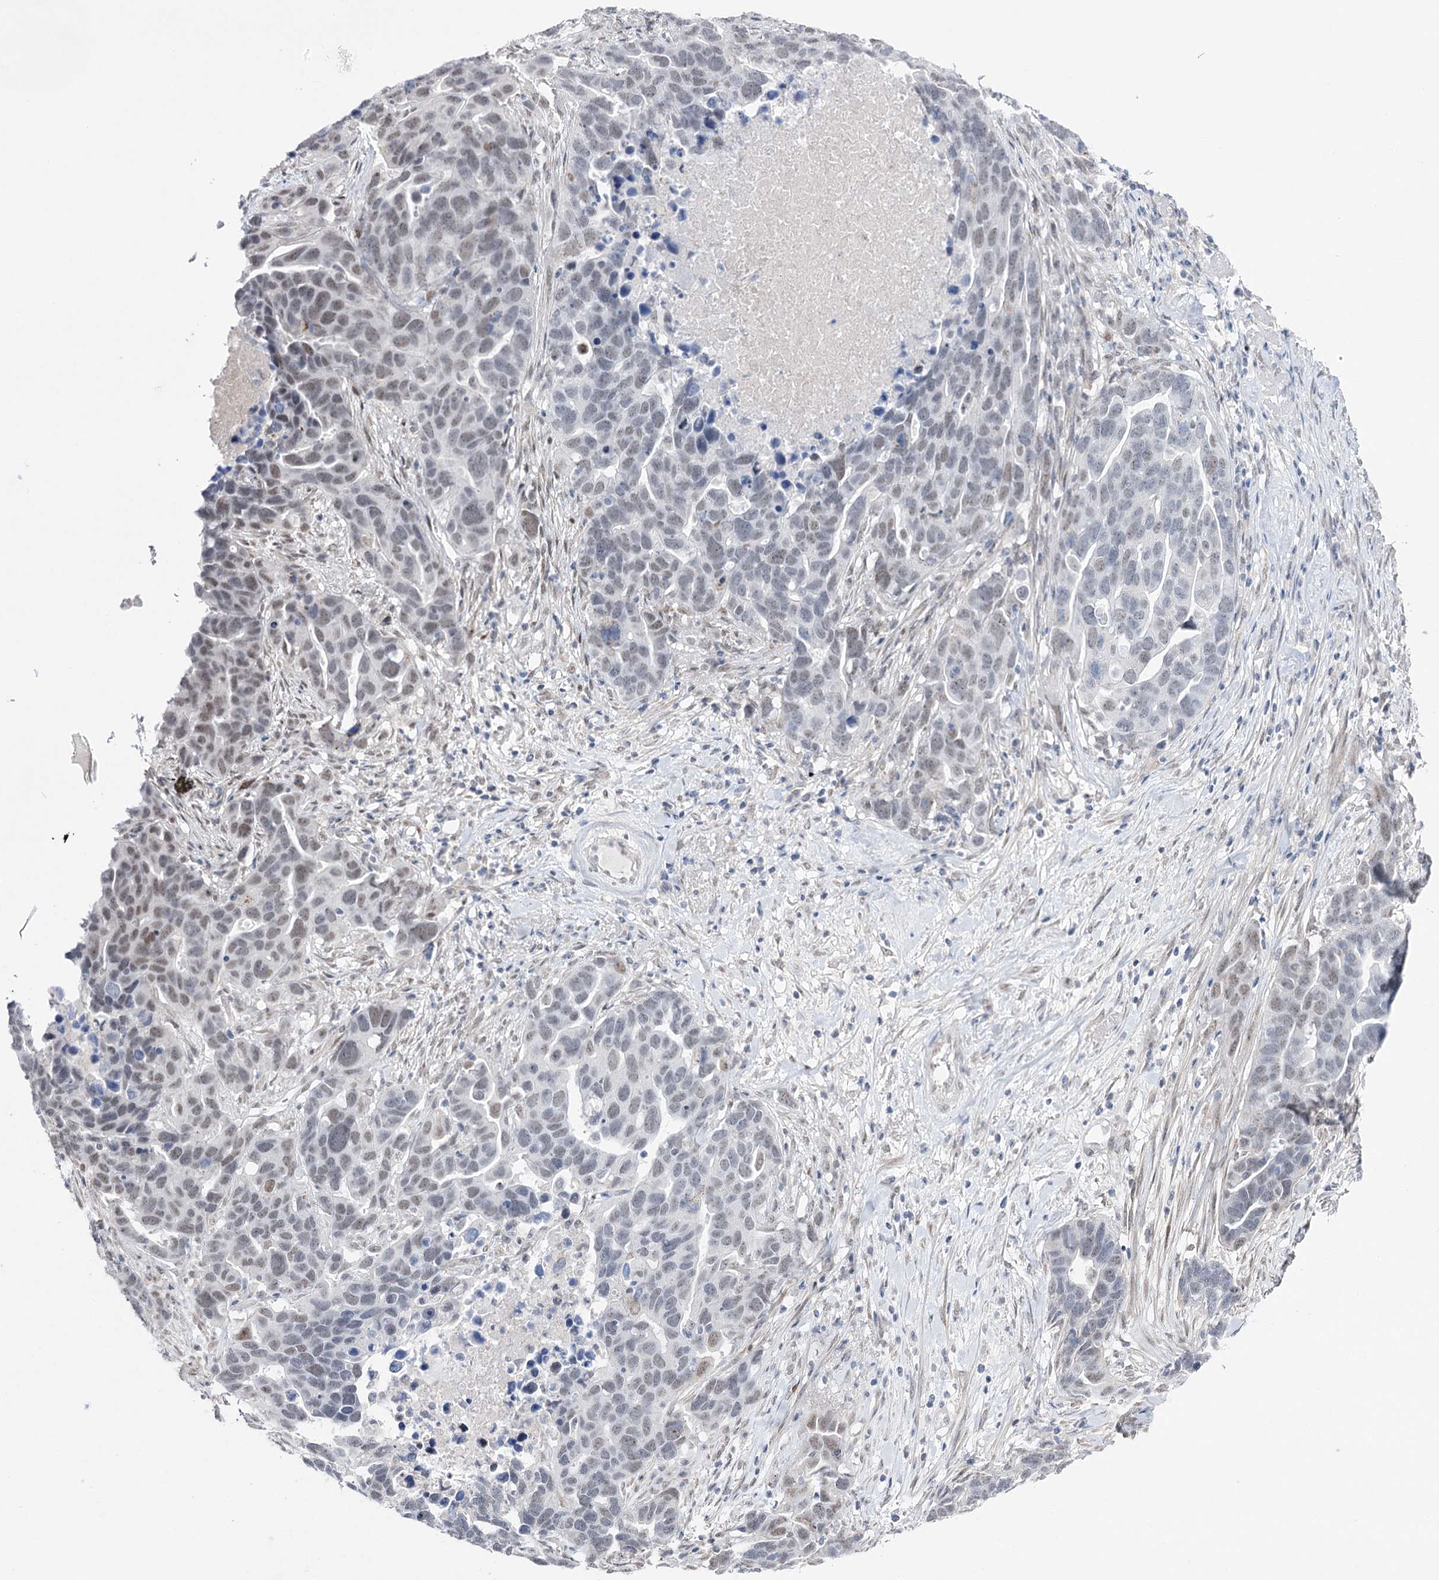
{"staining": {"intensity": "weak", "quantity": "<25%", "location": "nuclear"}, "tissue": "ovarian cancer", "cell_type": "Tumor cells", "image_type": "cancer", "snomed": [{"axis": "morphology", "description": "Cystadenocarcinoma, serous, NOS"}, {"axis": "topography", "description": "Ovary"}], "caption": "The histopathology image reveals no staining of tumor cells in ovarian serous cystadenocarcinoma.", "gene": "RBM15B", "patient": {"sex": "female", "age": 54}}